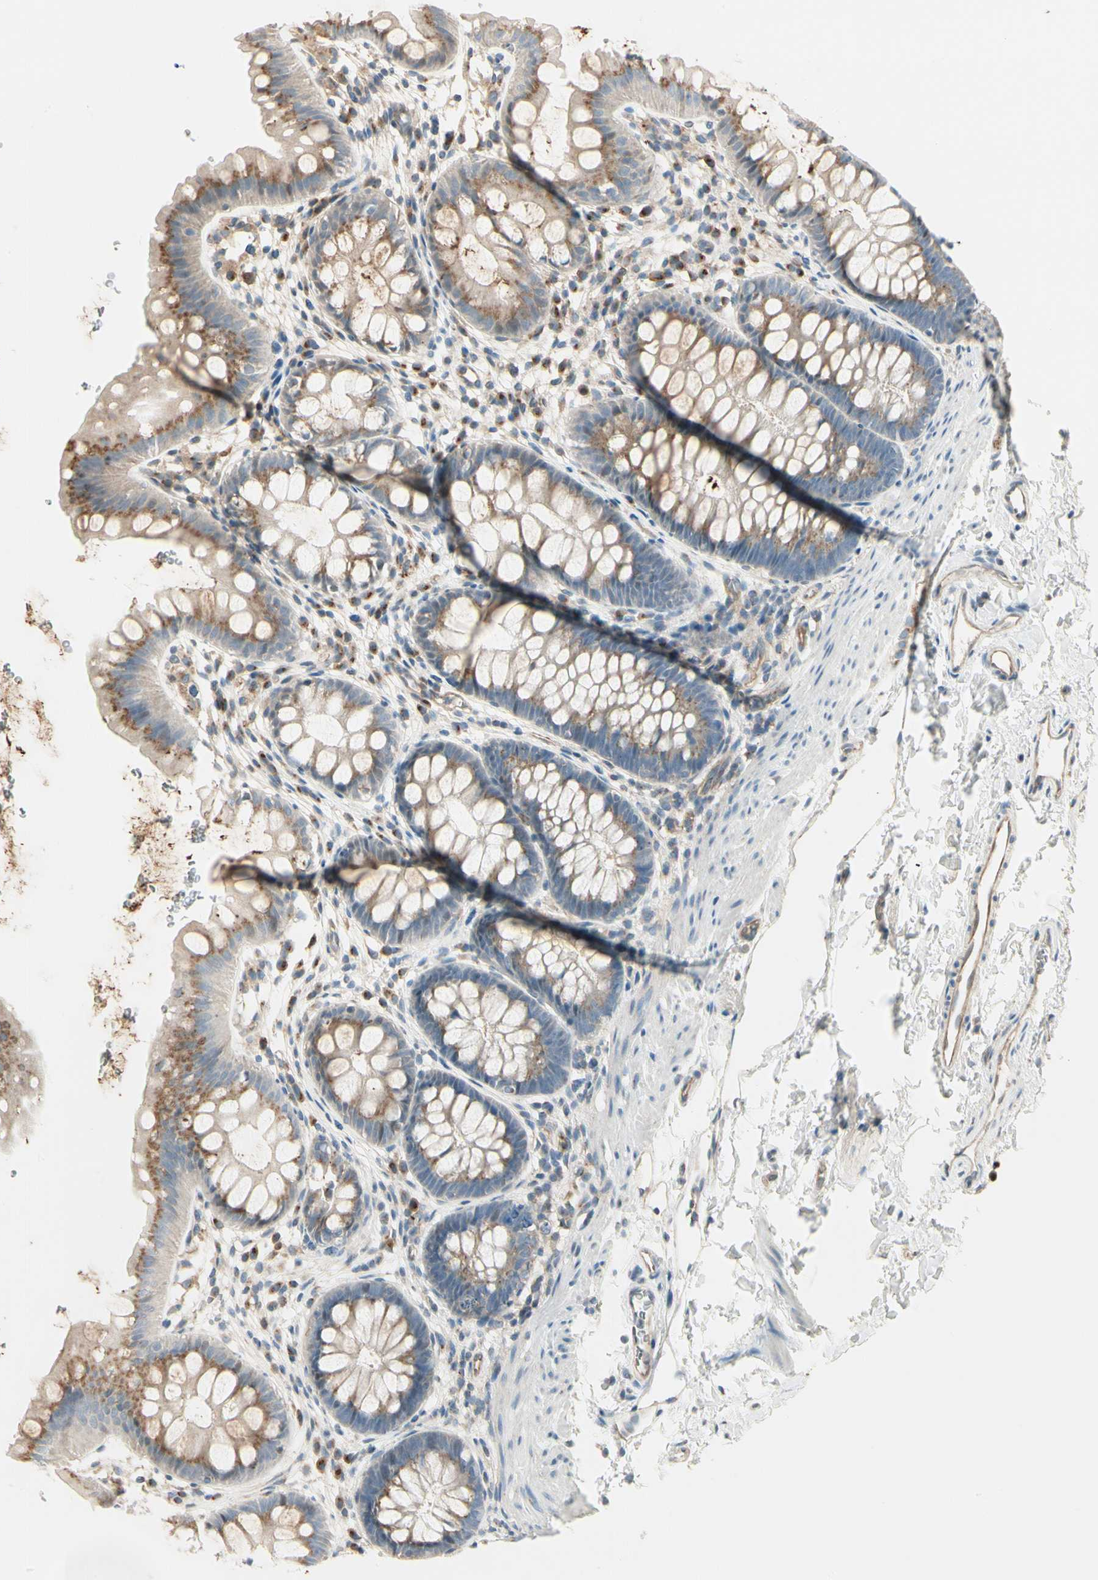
{"staining": {"intensity": "moderate", "quantity": ">75%", "location": "cytoplasmic/membranous"}, "tissue": "rectum", "cell_type": "Glandular cells", "image_type": "normal", "snomed": [{"axis": "morphology", "description": "Normal tissue, NOS"}, {"axis": "topography", "description": "Rectum"}], "caption": "Brown immunohistochemical staining in normal human rectum demonstrates moderate cytoplasmic/membranous positivity in about >75% of glandular cells.", "gene": "ABCA3", "patient": {"sex": "female", "age": 24}}